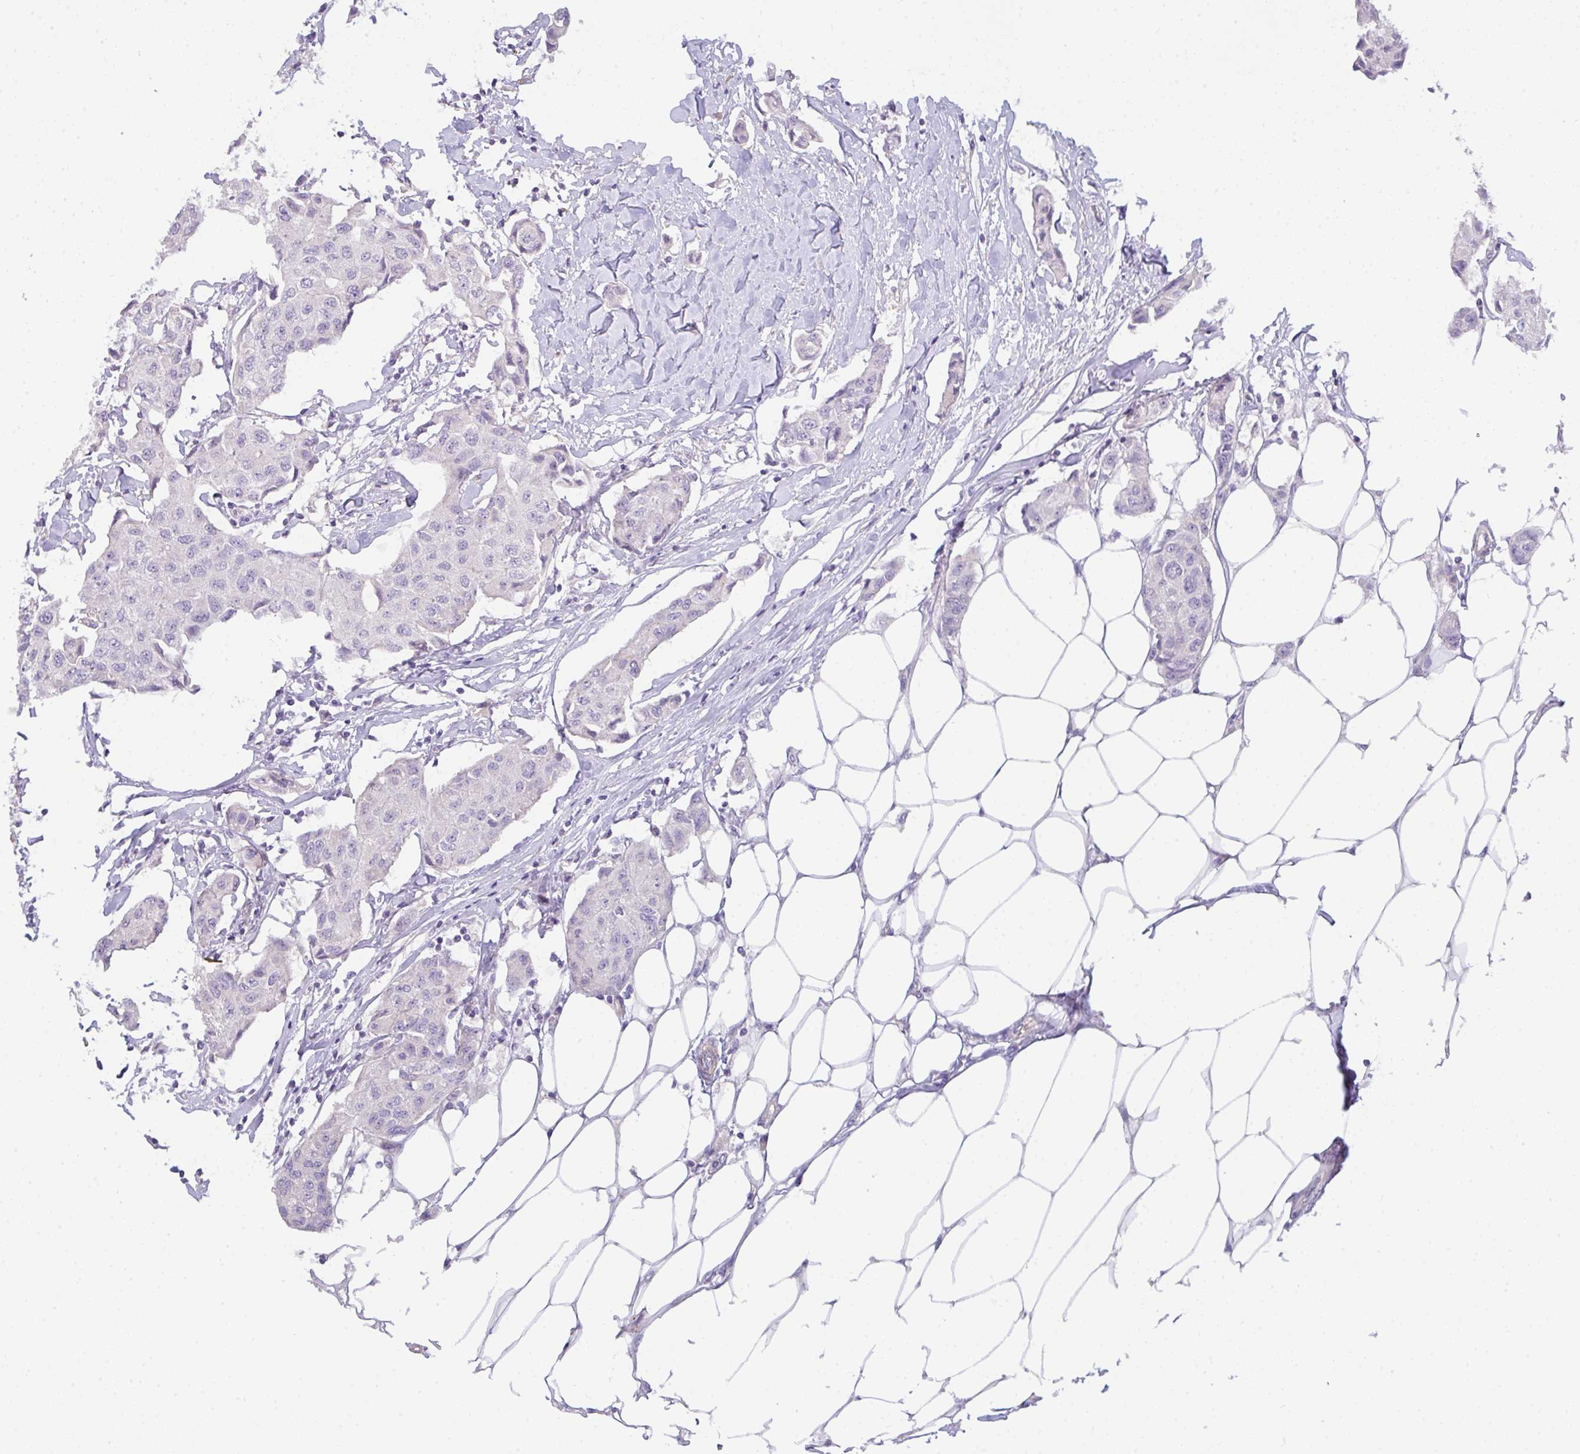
{"staining": {"intensity": "negative", "quantity": "none", "location": "none"}, "tissue": "breast cancer", "cell_type": "Tumor cells", "image_type": "cancer", "snomed": [{"axis": "morphology", "description": "Duct carcinoma"}, {"axis": "topography", "description": "Breast"}, {"axis": "topography", "description": "Lymph node"}], "caption": "Tumor cells are negative for brown protein staining in breast cancer (invasive ductal carcinoma).", "gene": "FILIP1", "patient": {"sex": "female", "age": 80}}